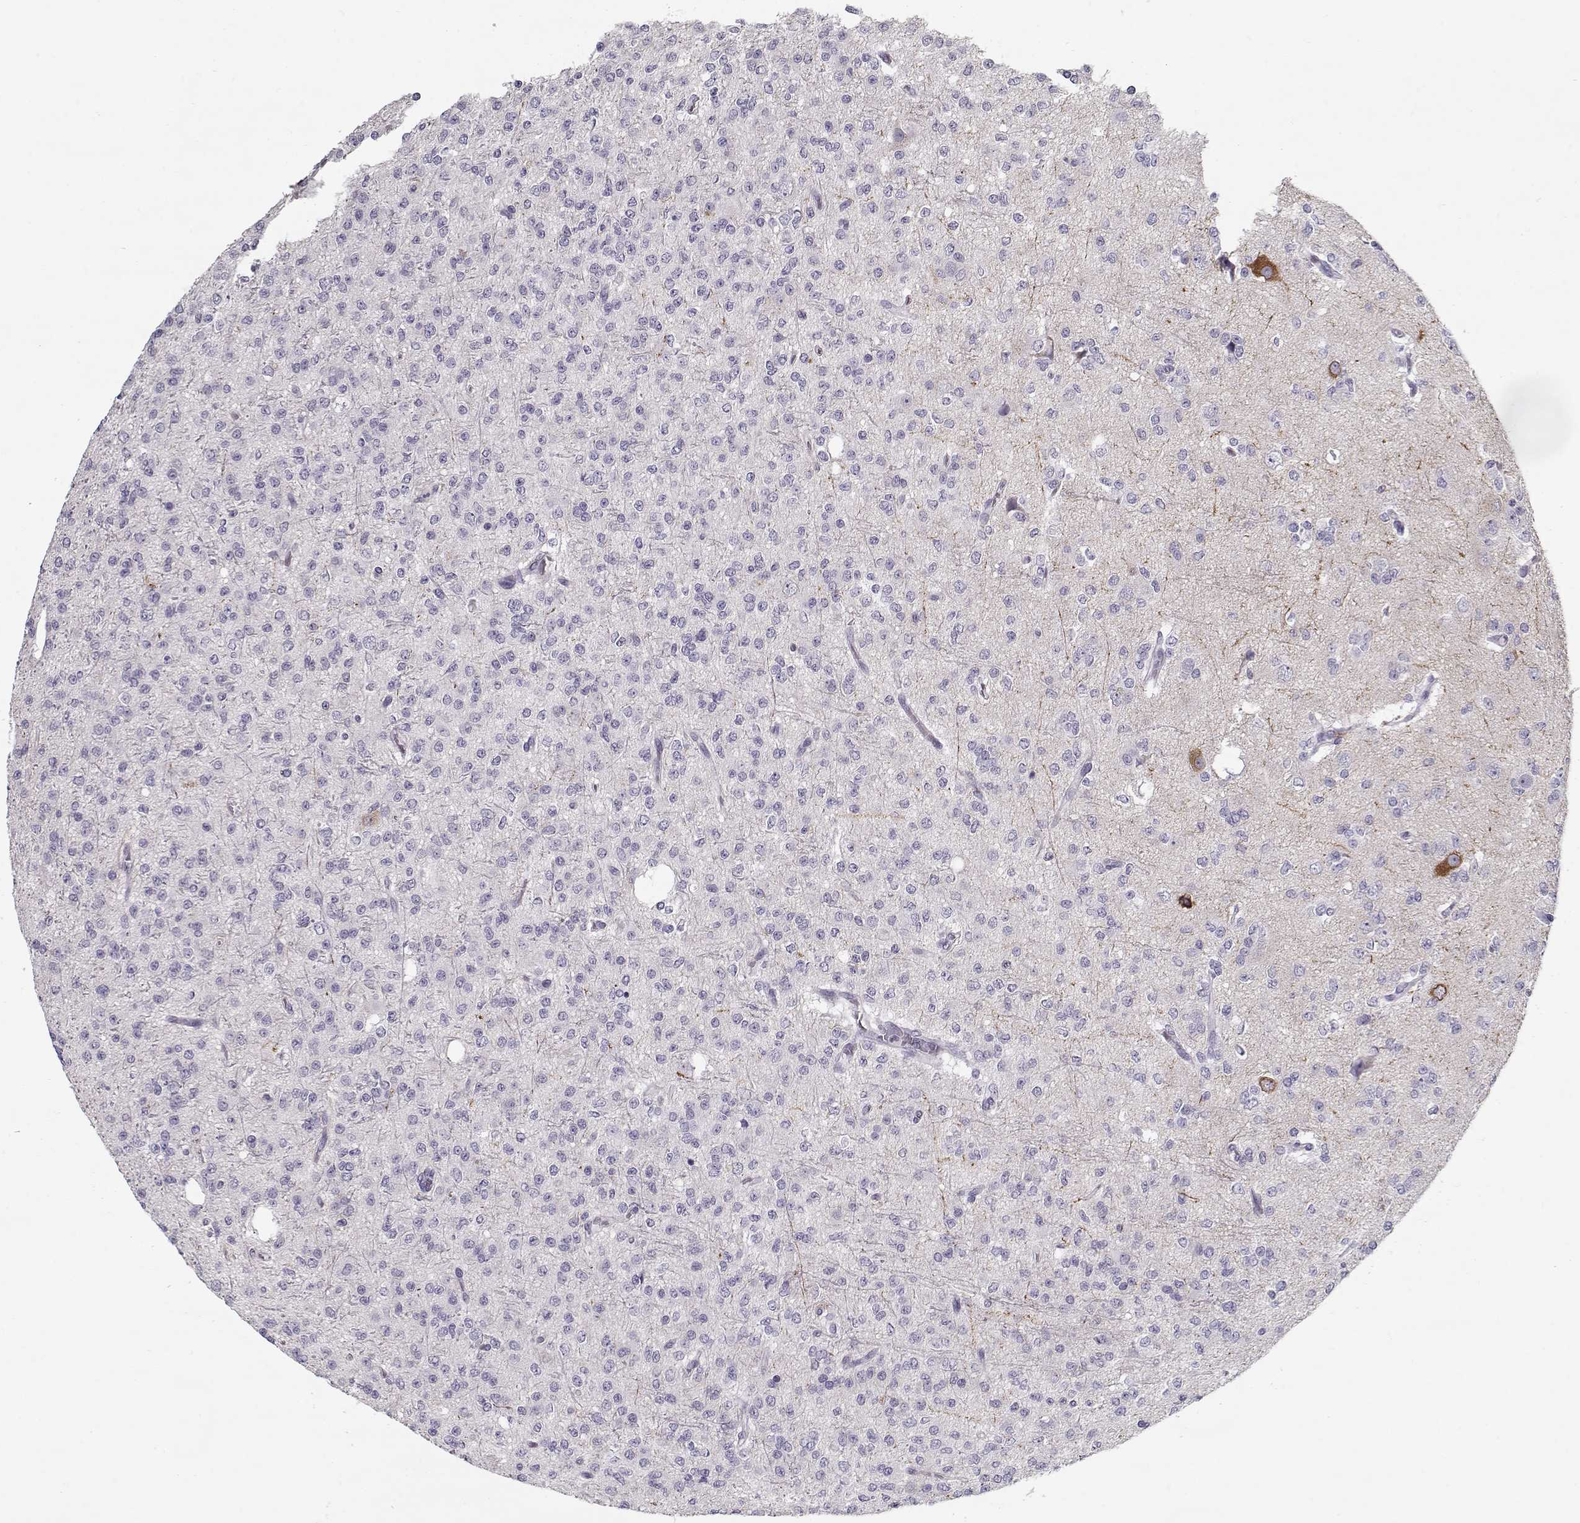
{"staining": {"intensity": "negative", "quantity": "none", "location": "none"}, "tissue": "glioma", "cell_type": "Tumor cells", "image_type": "cancer", "snomed": [{"axis": "morphology", "description": "Glioma, malignant, Low grade"}, {"axis": "topography", "description": "Brain"}], "caption": "Tumor cells show no significant positivity in glioma. Nuclei are stained in blue.", "gene": "CCDC136", "patient": {"sex": "male", "age": 27}}